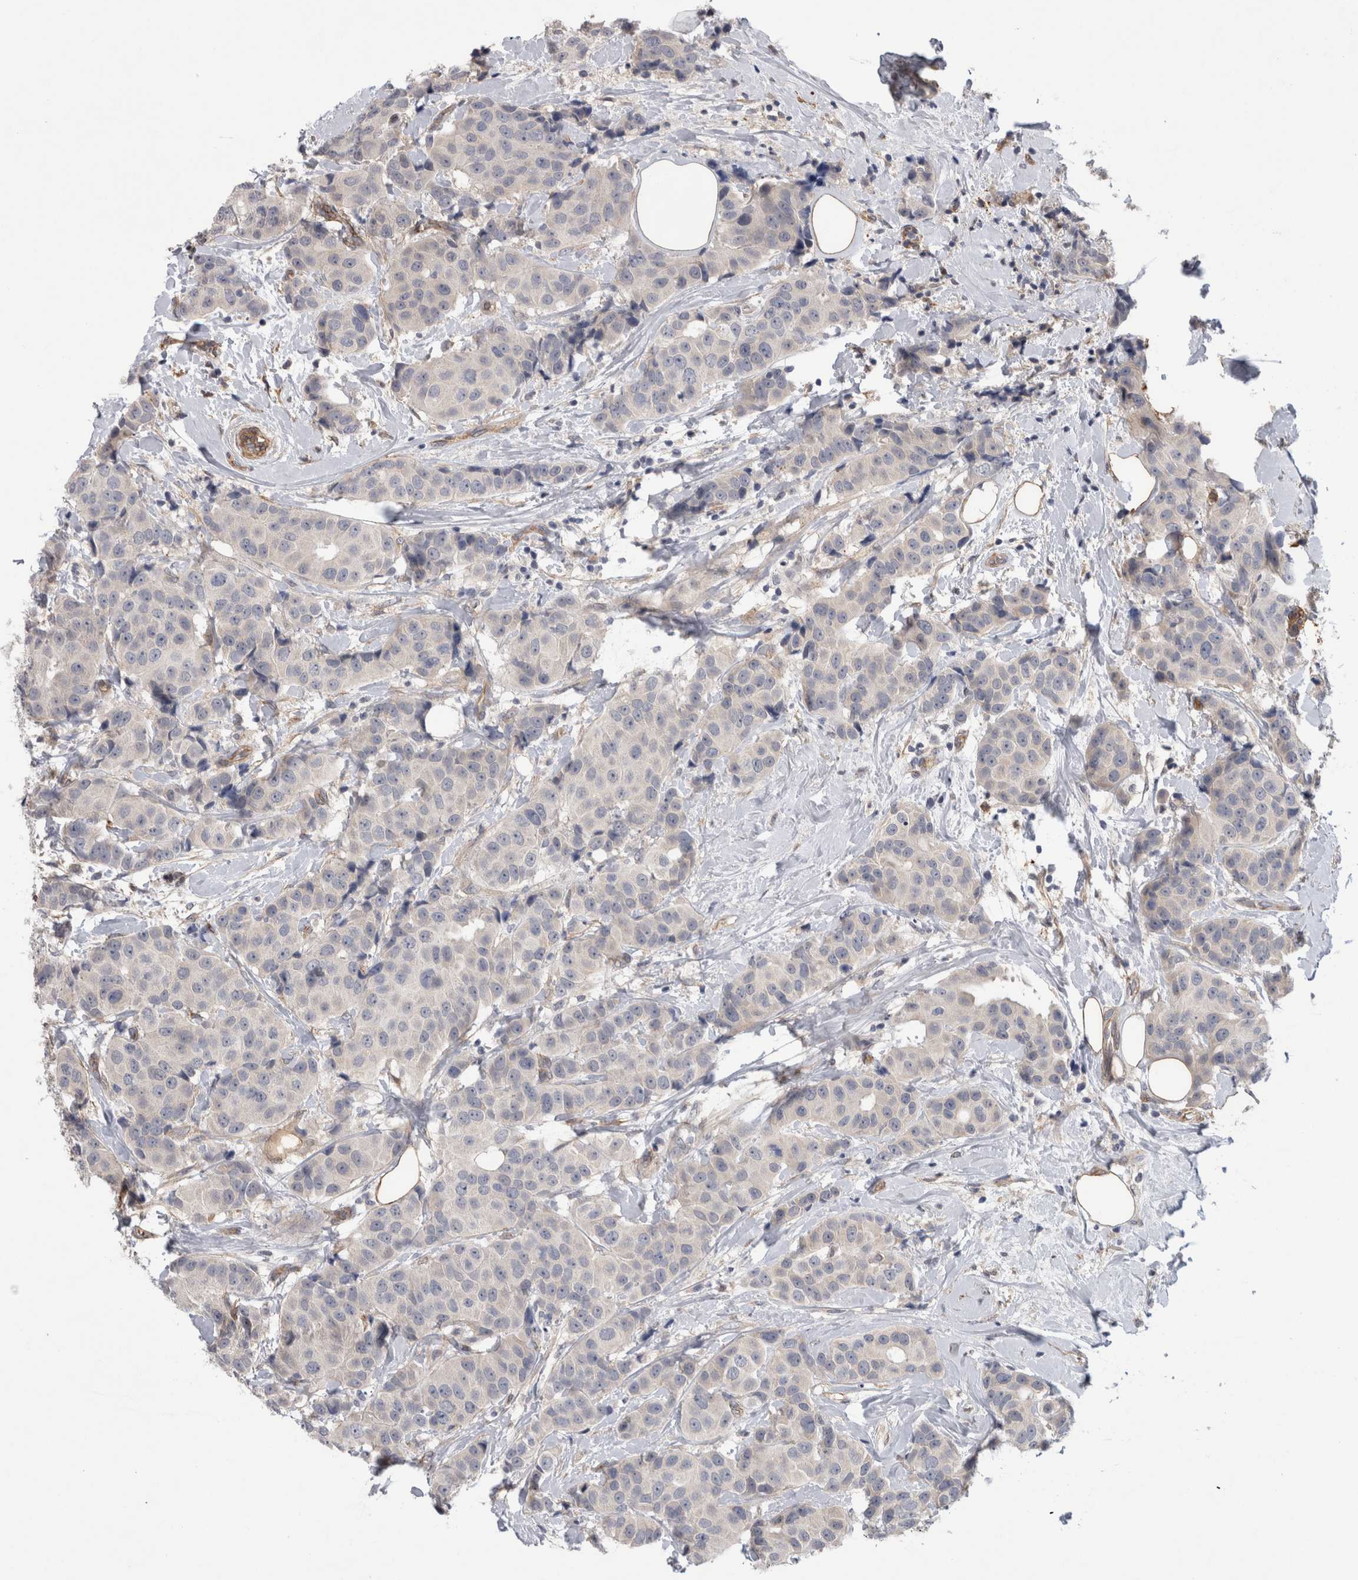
{"staining": {"intensity": "weak", "quantity": "<25%", "location": "cytoplasmic/membranous"}, "tissue": "breast cancer", "cell_type": "Tumor cells", "image_type": "cancer", "snomed": [{"axis": "morphology", "description": "Normal tissue, NOS"}, {"axis": "morphology", "description": "Duct carcinoma"}, {"axis": "topography", "description": "Breast"}], "caption": "A micrograph of human infiltrating ductal carcinoma (breast) is negative for staining in tumor cells.", "gene": "ANKFY1", "patient": {"sex": "female", "age": 39}}